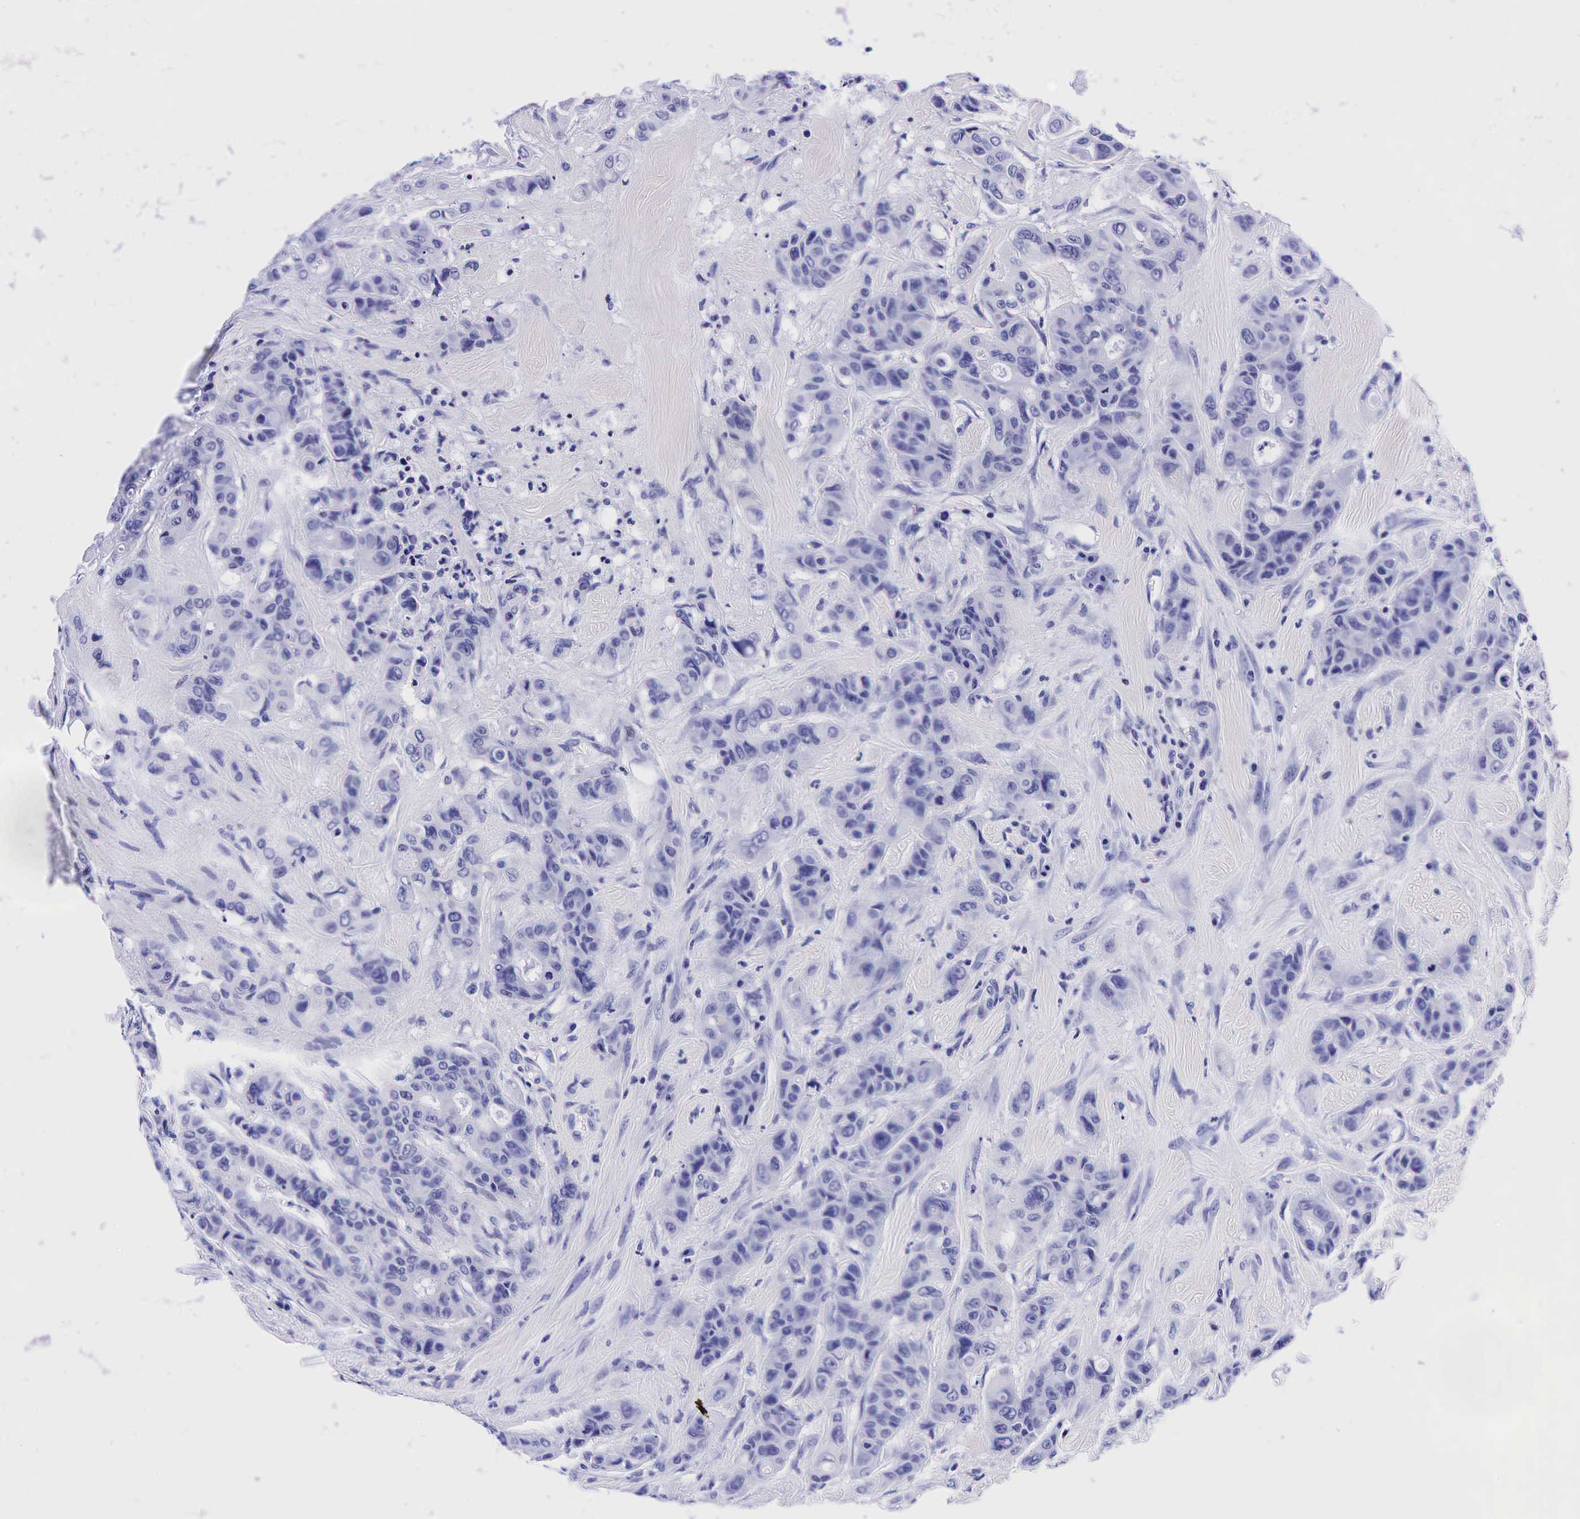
{"staining": {"intensity": "negative", "quantity": "none", "location": "none"}, "tissue": "colorectal cancer", "cell_type": "Tumor cells", "image_type": "cancer", "snomed": [{"axis": "morphology", "description": "Adenocarcinoma, NOS"}, {"axis": "topography", "description": "Colon"}], "caption": "An image of colorectal cancer (adenocarcinoma) stained for a protein demonstrates no brown staining in tumor cells.", "gene": "GCG", "patient": {"sex": "female", "age": 70}}